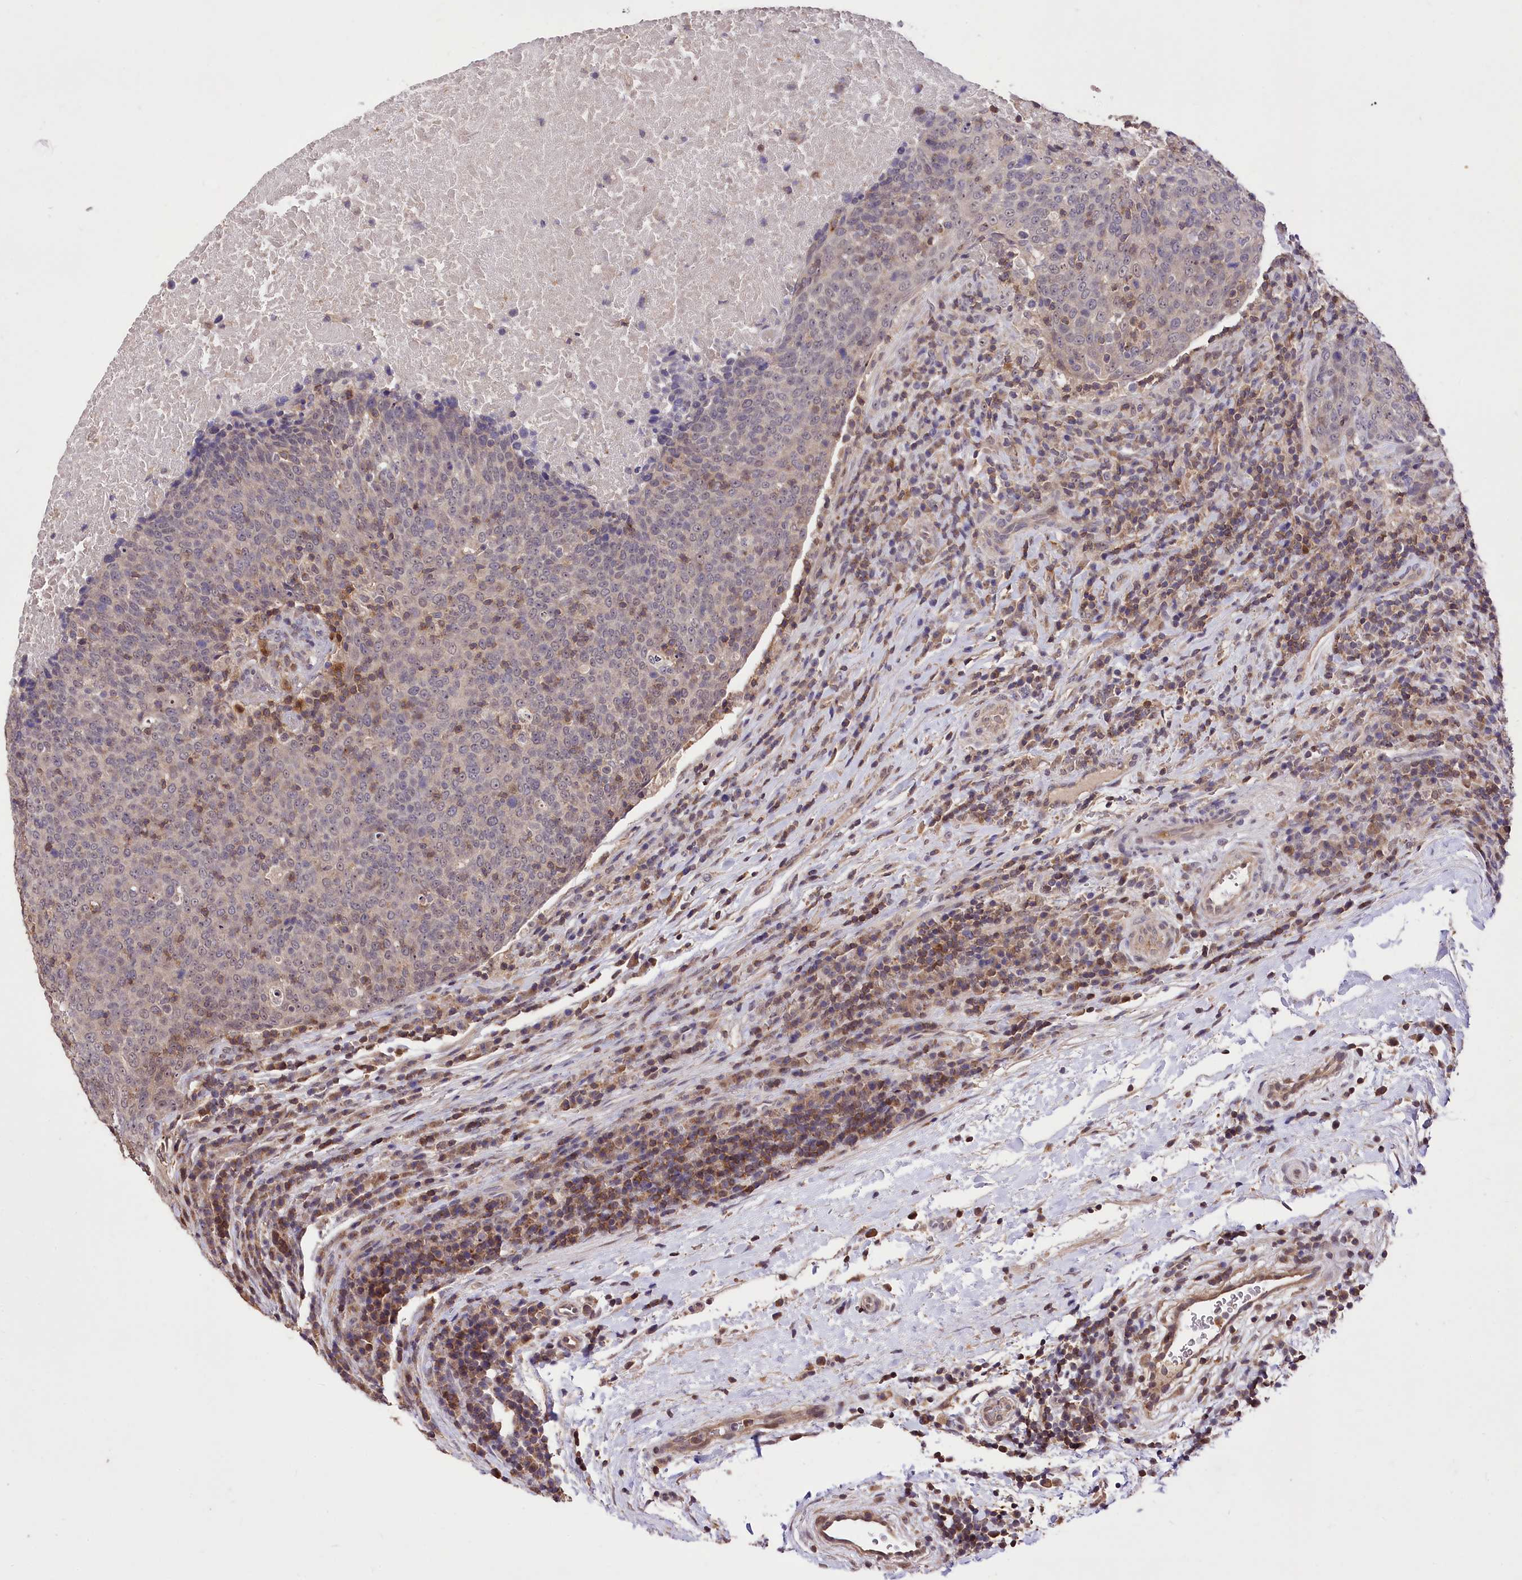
{"staining": {"intensity": "weak", "quantity": "25%-75%", "location": "nuclear"}, "tissue": "head and neck cancer", "cell_type": "Tumor cells", "image_type": "cancer", "snomed": [{"axis": "morphology", "description": "Squamous cell carcinoma, NOS"}, {"axis": "morphology", "description": "Squamous cell carcinoma, metastatic, NOS"}, {"axis": "topography", "description": "Lymph node"}, {"axis": "topography", "description": "Head-Neck"}], "caption": "Approximately 25%-75% of tumor cells in human head and neck metastatic squamous cell carcinoma reveal weak nuclear protein expression as visualized by brown immunohistochemical staining.", "gene": "SERGEF", "patient": {"sex": "male", "age": 62}}